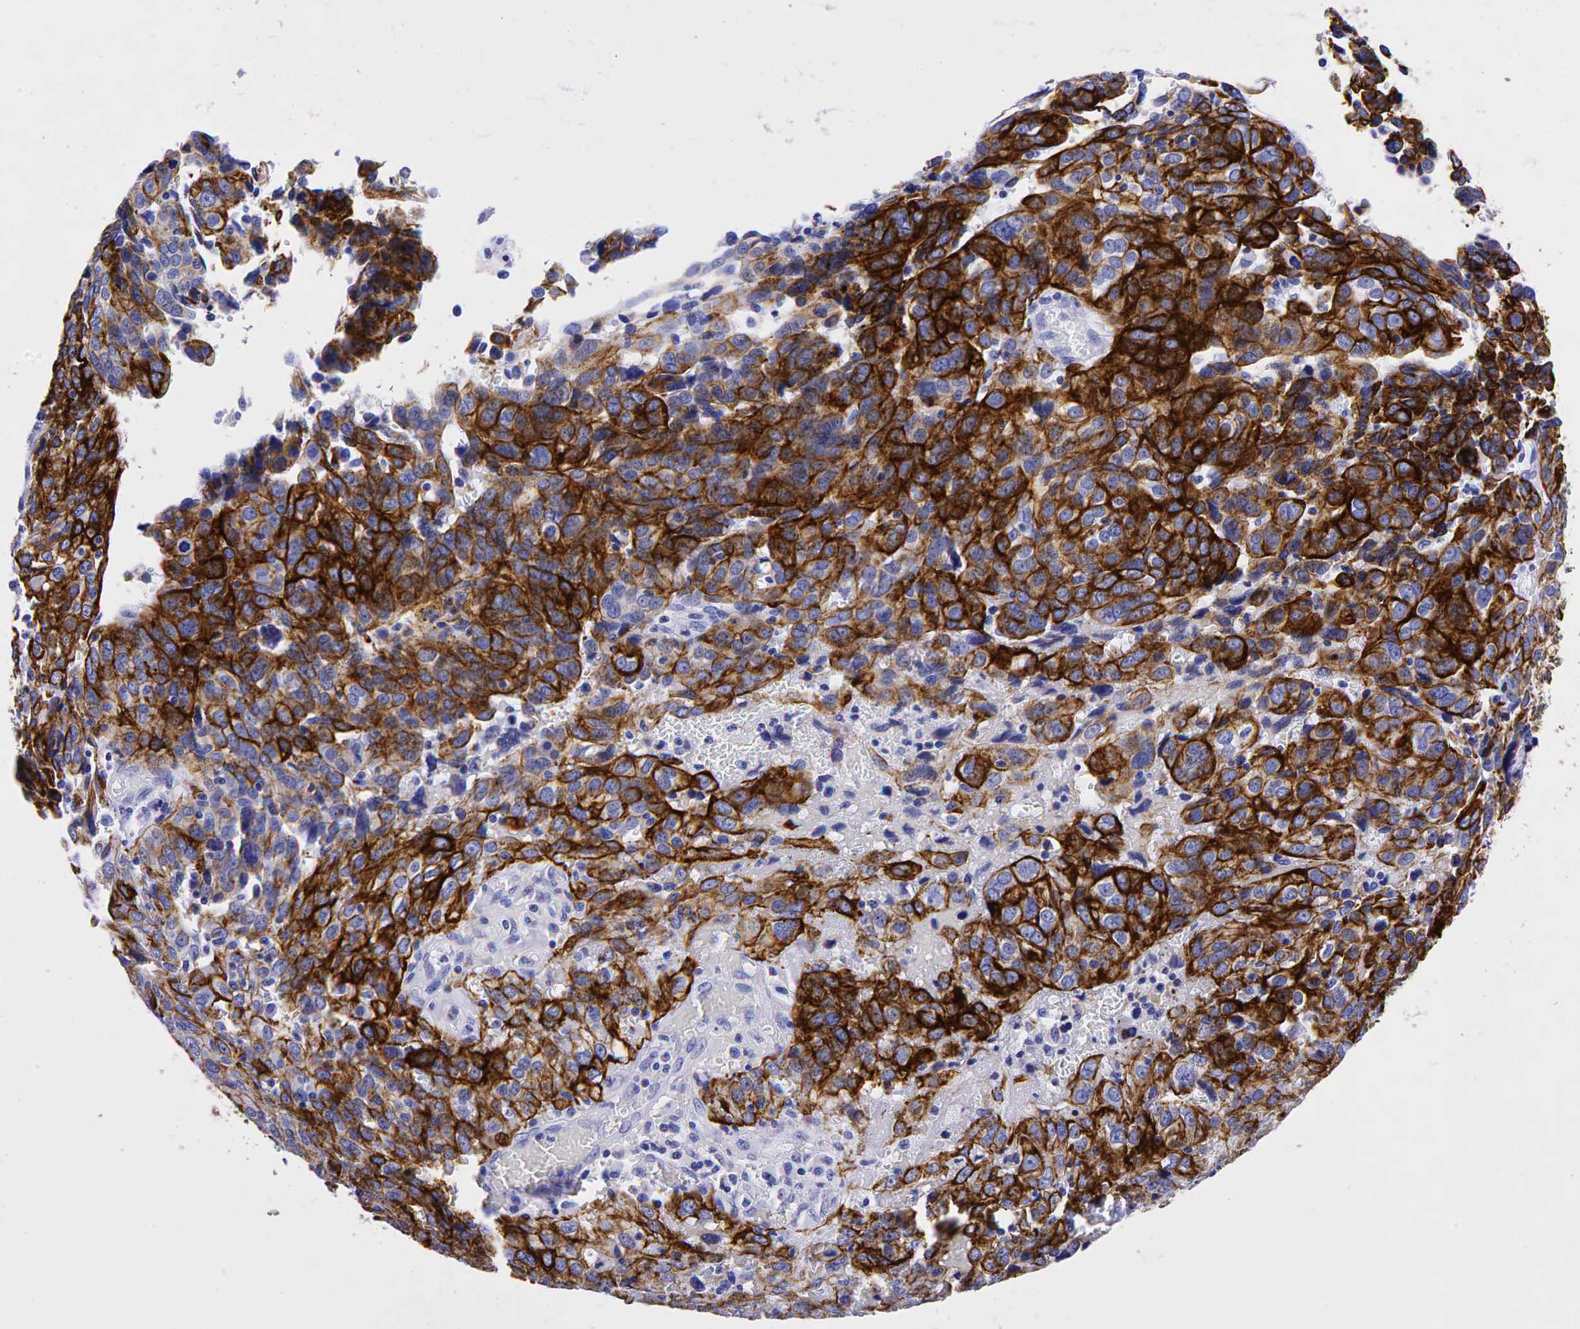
{"staining": {"intensity": "strong", "quantity": ">75%", "location": "cytoplasmic/membranous"}, "tissue": "ovarian cancer", "cell_type": "Tumor cells", "image_type": "cancer", "snomed": [{"axis": "morphology", "description": "Carcinoma, endometroid"}, {"axis": "topography", "description": "Ovary"}], "caption": "Human ovarian endometroid carcinoma stained with a brown dye displays strong cytoplasmic/membranous positive staining in about >75% of tumor cells.", "gene": "KRT19", "patient": {"sex": "female", "age": 75}}